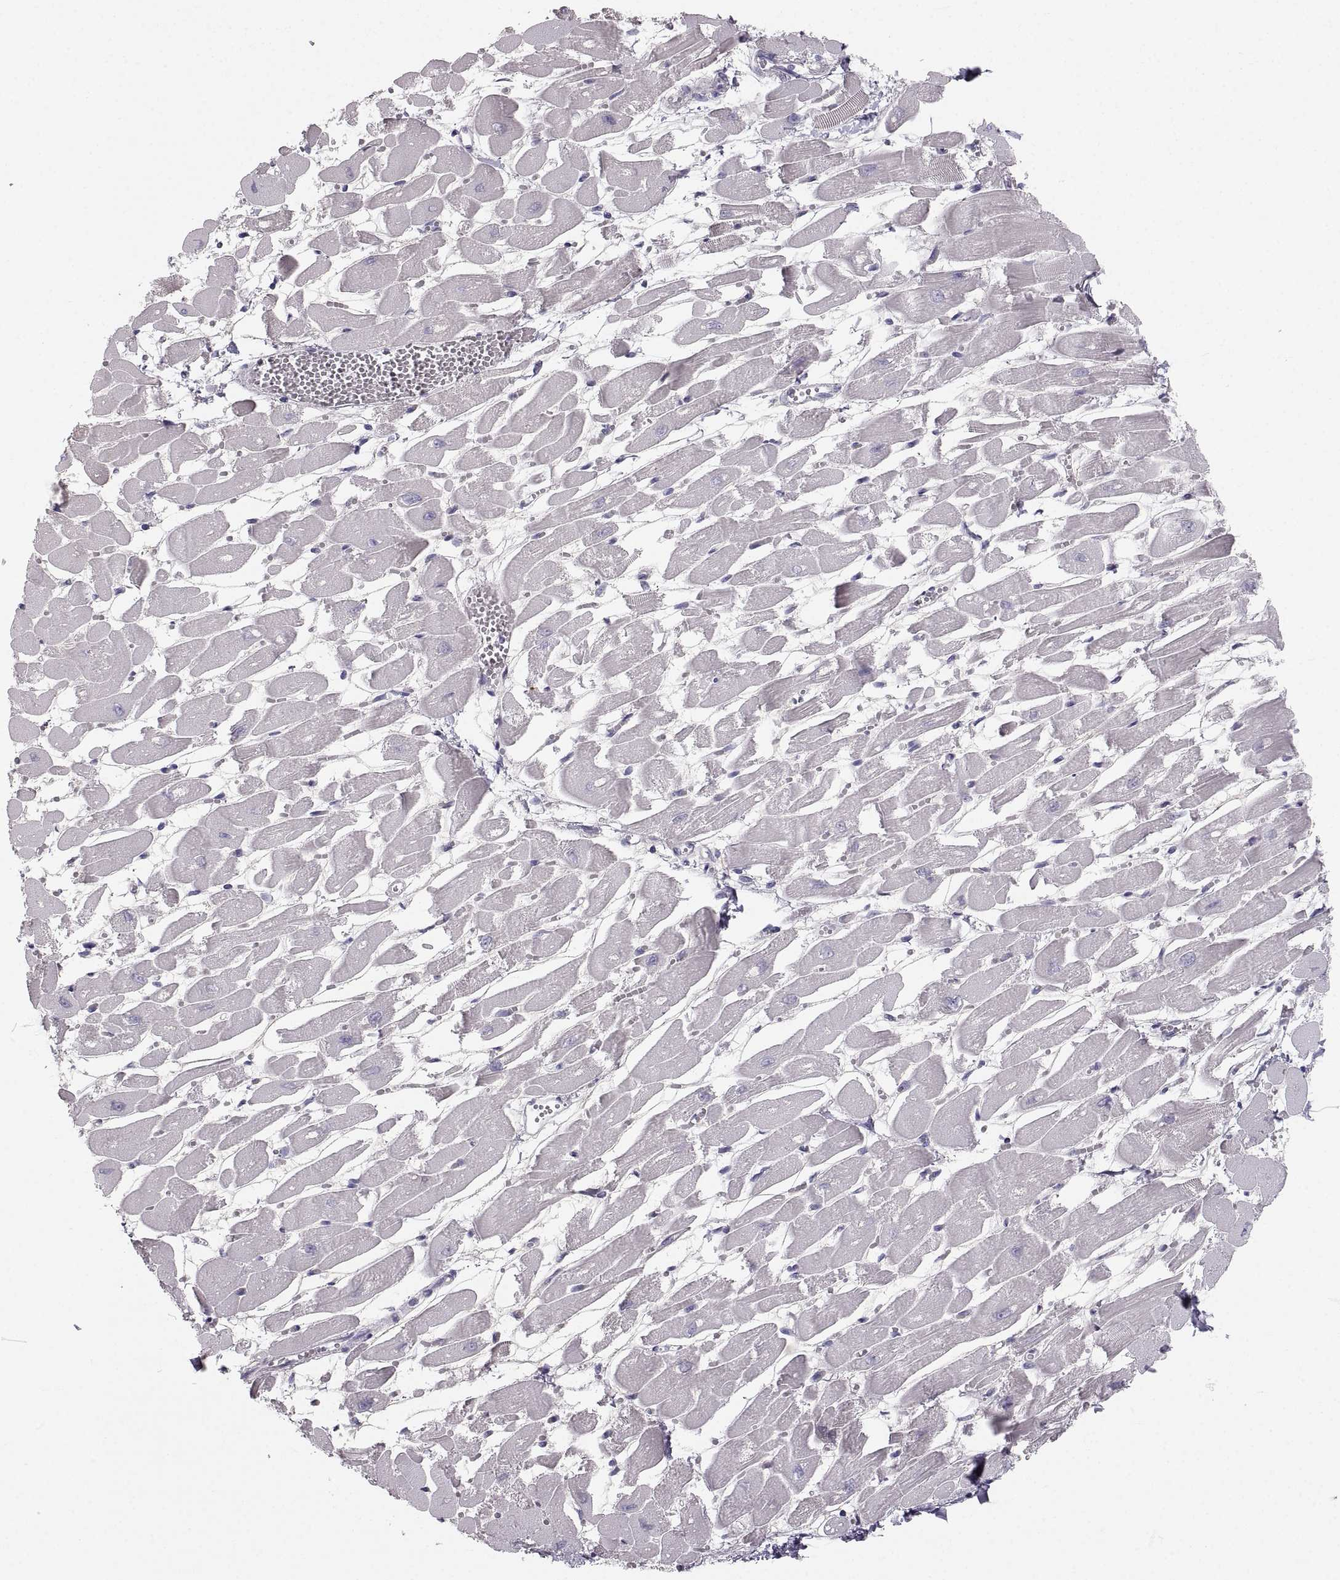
{"staining": {"intensity": "negative", "quantity": "none", "location": "none"}, "tissue": "heart muscle", "cell_type": "Cardiomyocytes", "image_type": "normal", "snomed": [{"axis": "morphology", "description": "Normal tissue, NOS"}, {"axis": "topography", "description": "Heart"}], "caption": "Cardiomyocytes show no significant protein staining in normal heart muscle. The staining is performed using DAB brown chromogen with nuclei counter-stained in using hematoxylin.", "gene": "ZNF185", "patient": {"sex": "female", "age": 52}}